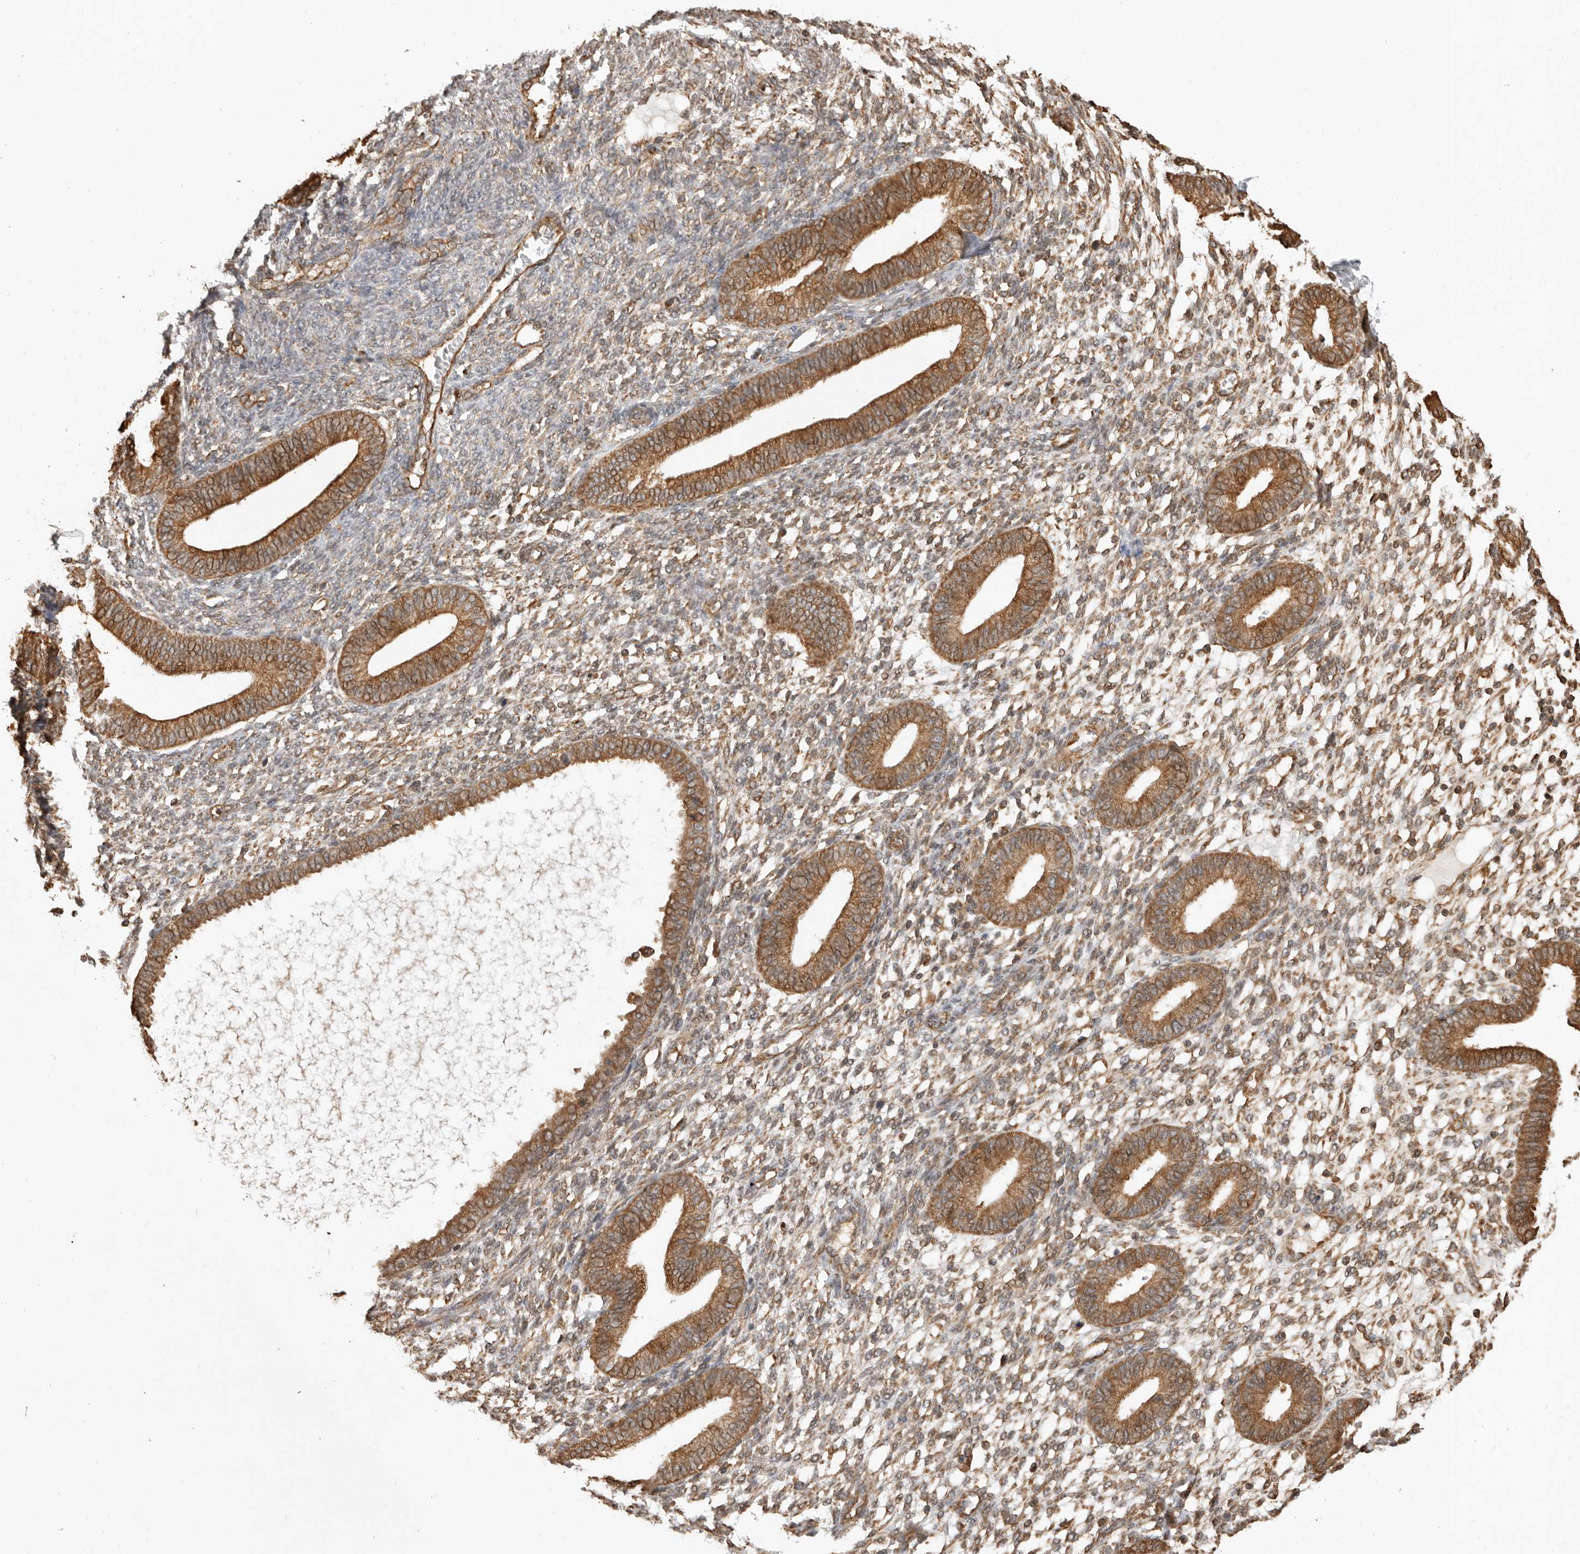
{"staining": {"intensity": "moderate", "quantity": "25%-75%", "location": "cytoplasmic/membranous"}, "tissue": "endometrium", "cell_type": "Cells in endometrial stroma", "image_type": "normal", "snomed": [{"axis": "morphology", "description": "Normal tissue, NOS"}, {"axis": "topography", "description": "Endometrium"}], "caption": "The immunohistochemical stain labels moderate cytoplasmic/membranous expression in cells in endometrial stroma of normal endometrium.", "gene": "DPH7", "patient": {"sex": "female", "age": 46}}